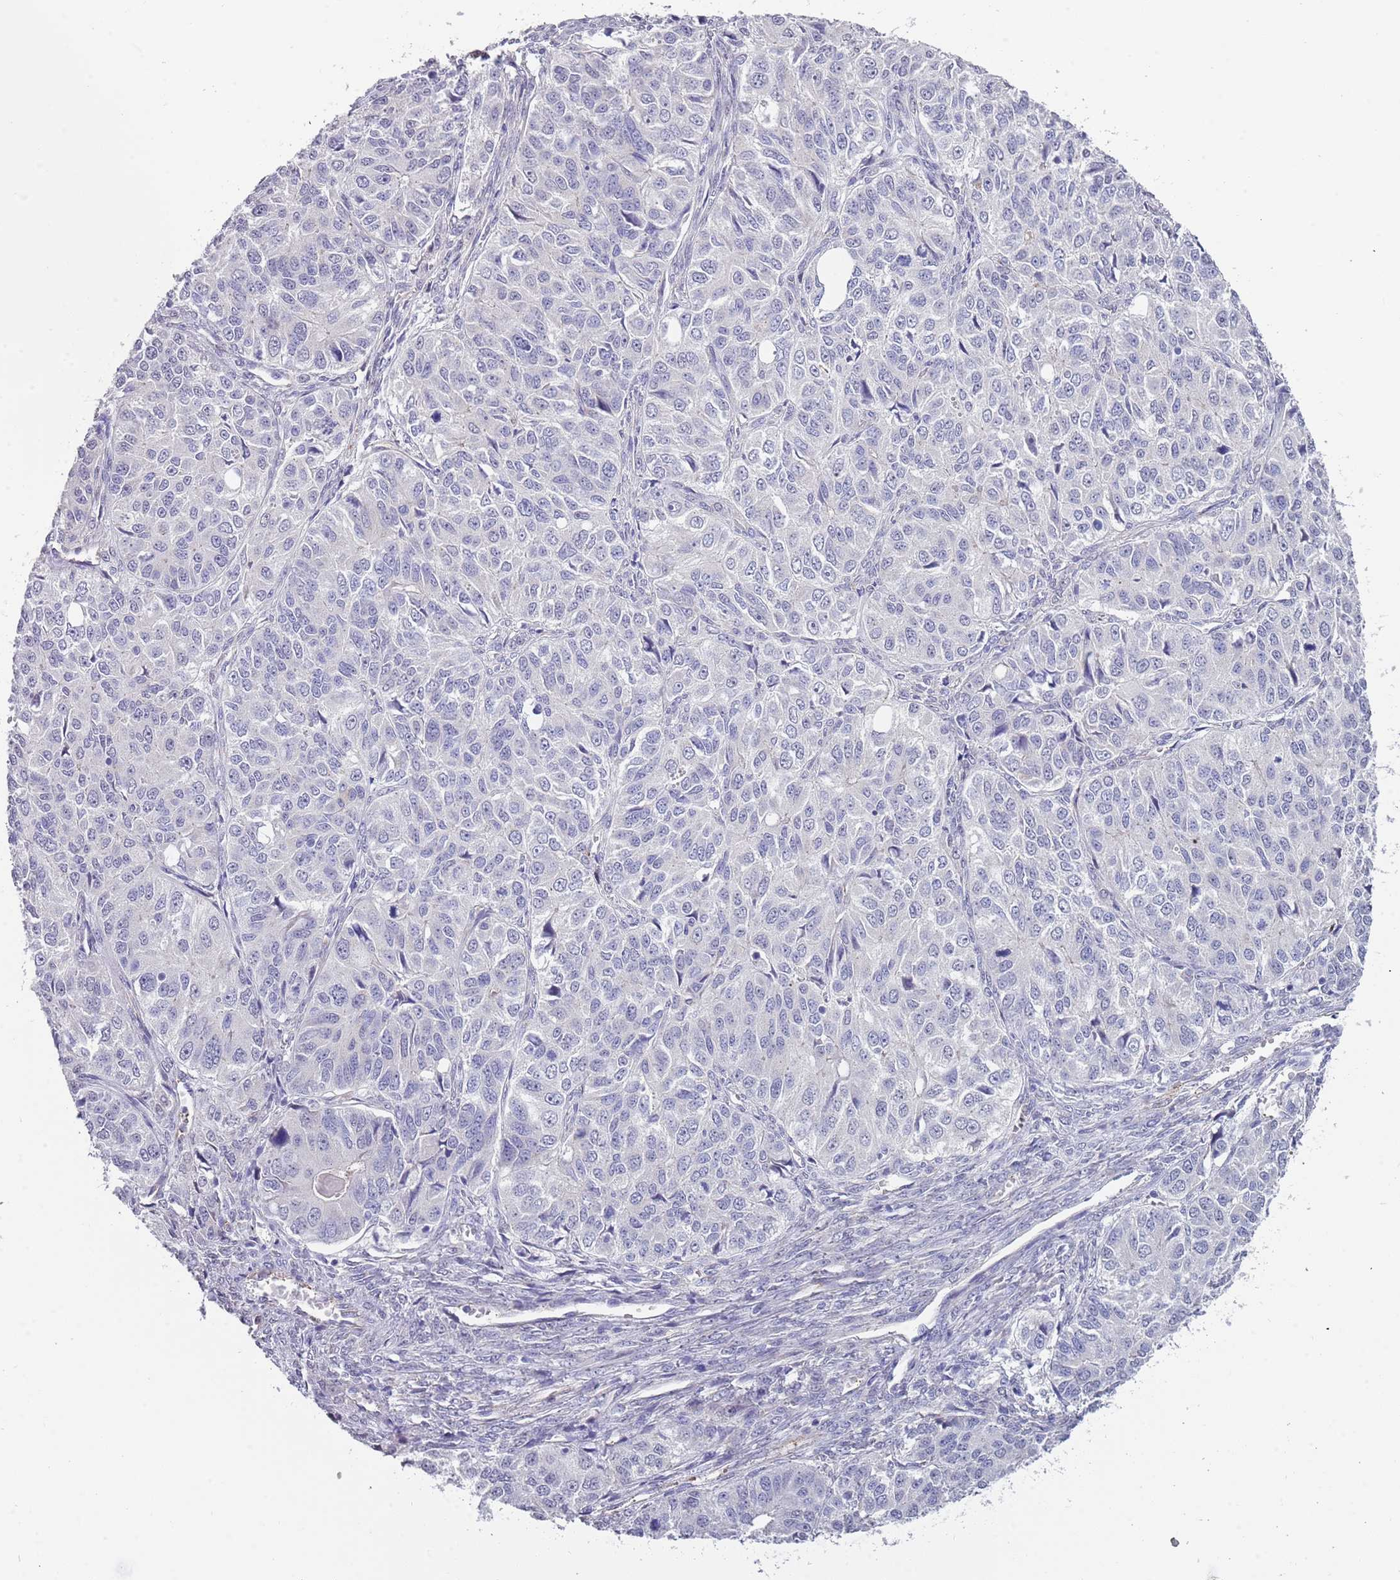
{"staining": {"intensity": "negative", "quantity": "none", "location": "none"}, "tissue": "ovarian cancer", "cell_type": "Tumor cells", "image_type": "cancer", "snomed": [{"axis": "morphology", "description": "Carcinoma, endometroid"}, {"axis": "topography", "description": "Ovary"}], "caption": "Tumor cells are negative for protein expression in human ovarian cancer (endometroid carcinoma).", "gene": "TNRC6C", "patient": {"sex": "female", "age": 51}}